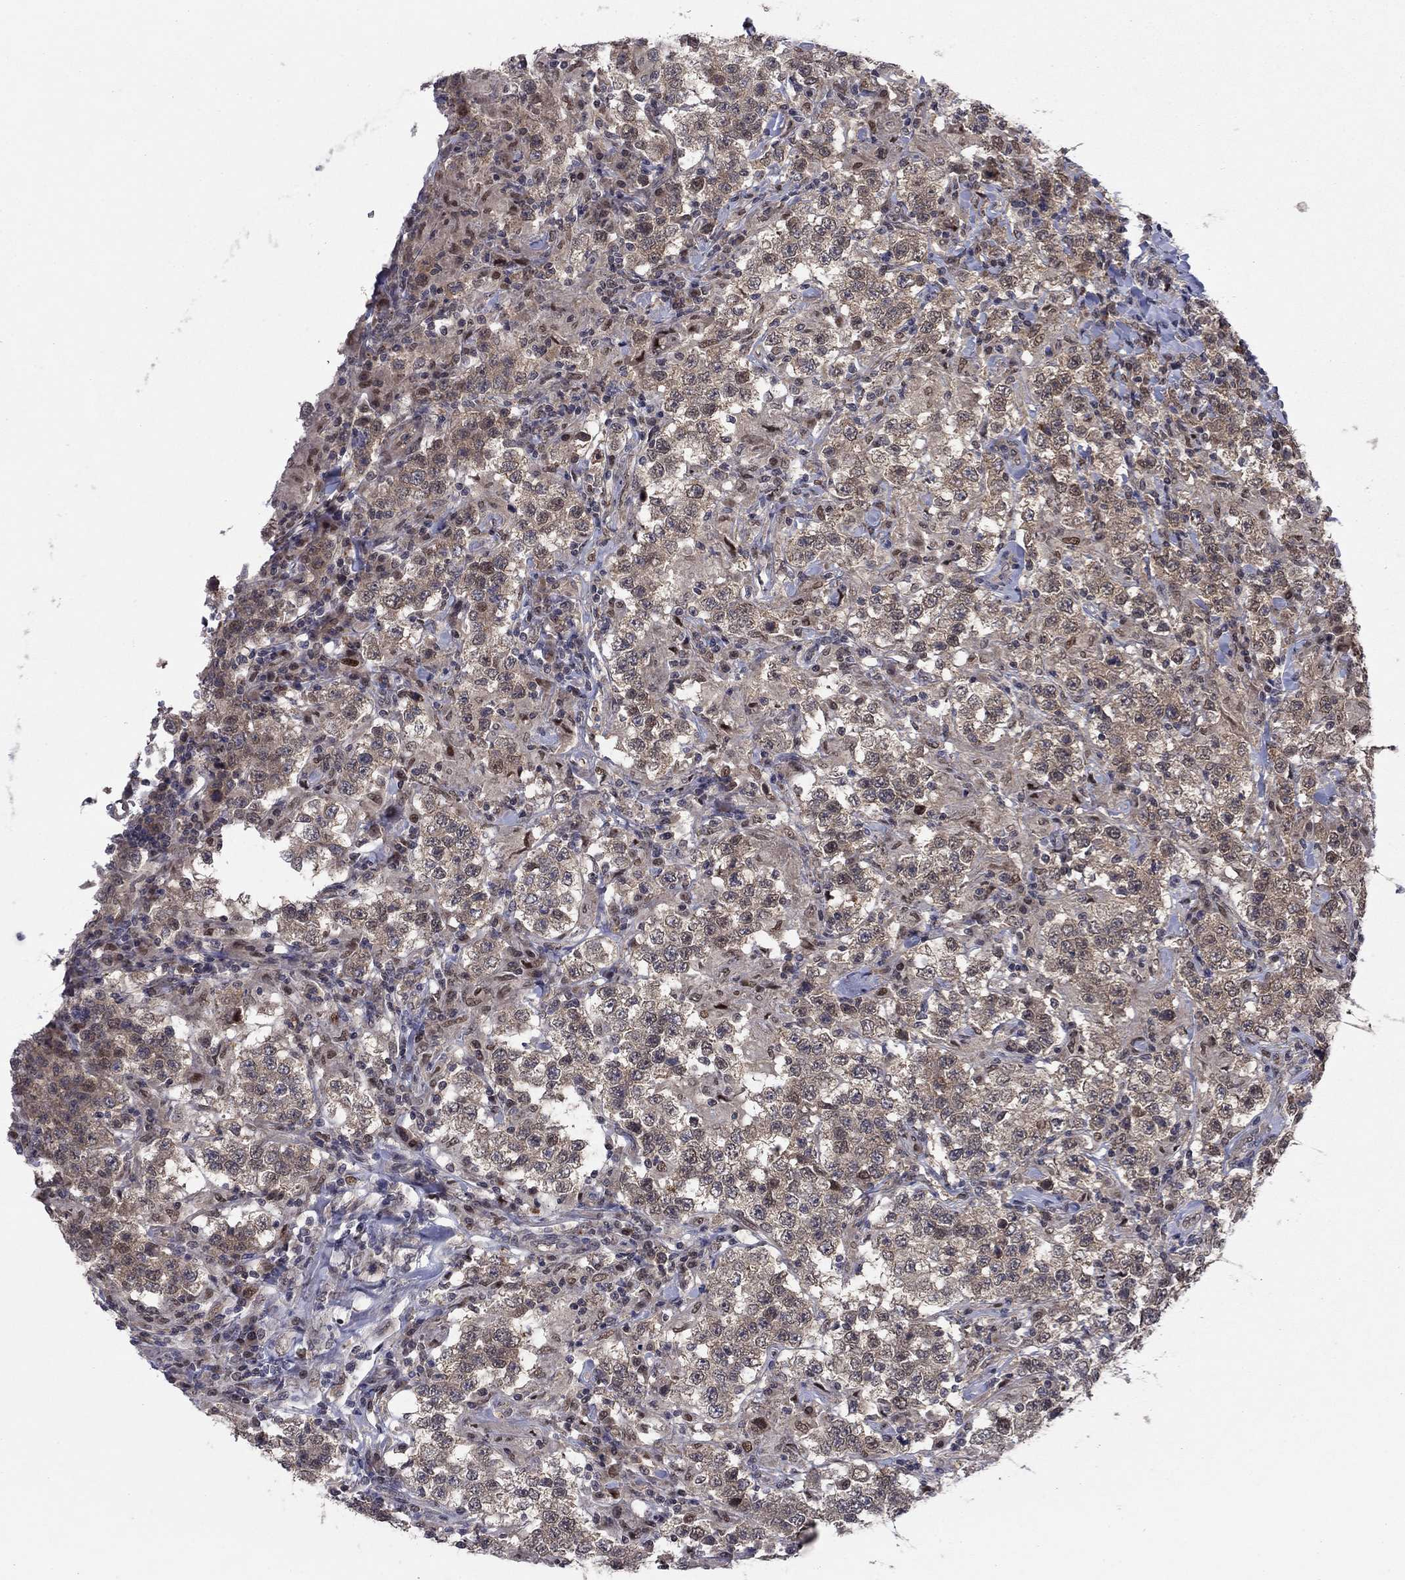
{"staining": {"intensity": "weak", "quantity": ">75%", "location": "cytoplasmic/membranous"}, "tissue": "testis cancer", "cell_type": "Tumor cells", "image_type": "cancer", "snomed": [{"axis": "morphology", "description": "Seminoma, NOS"}, {"axis": "morphology", "description": "Carcinoma, Embryonal, NOS"}, {"axis": "topography", "description": "Testis"}], "caption": "Tumor cells demonstrate low levels of weak cytoplasmic/membranous positivity in about >75% of cells in testis cancer (seminoma).", "gene": "PSMC1", "patient": {"sex": "male", "age": 41}}